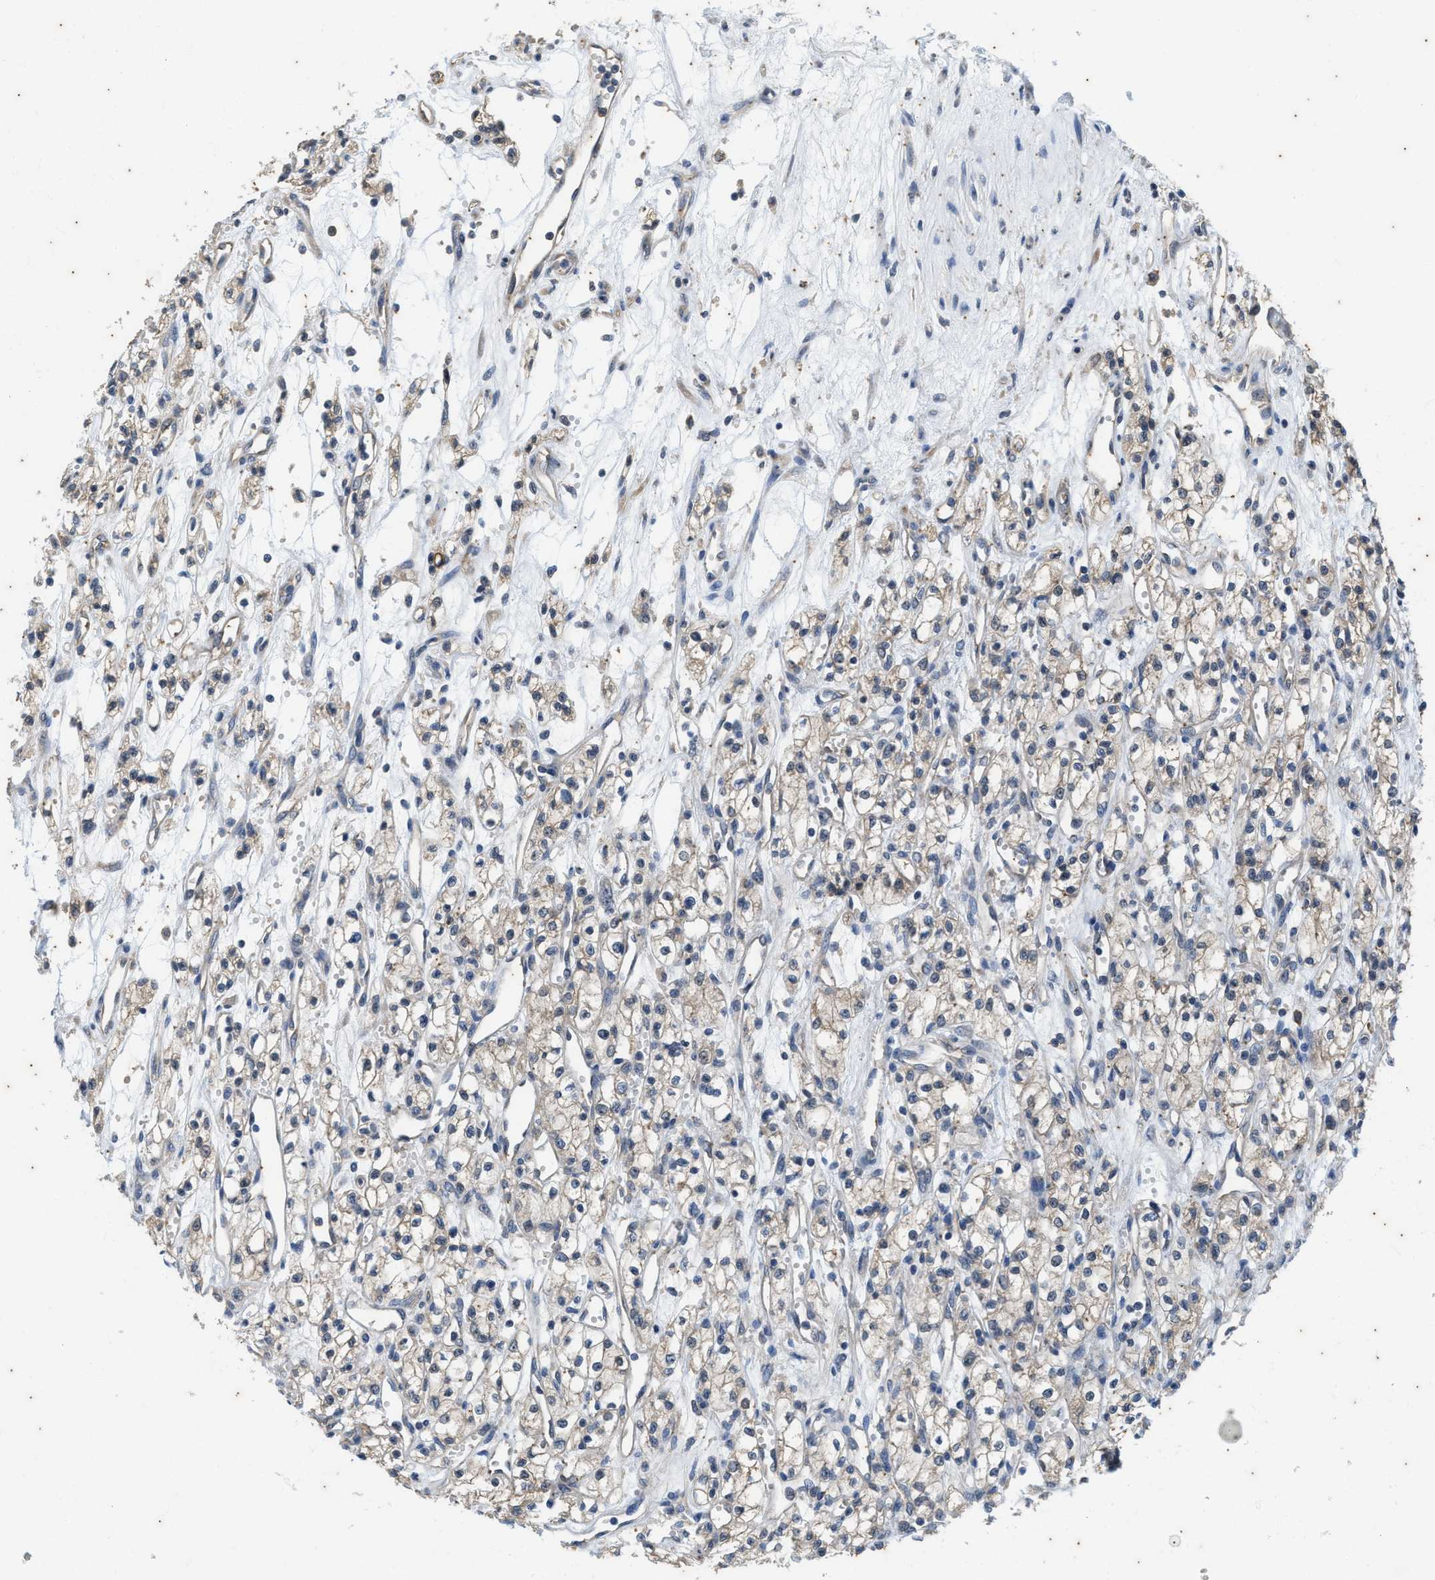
{"staining": {"intensity": "weak", "quantity": "<25%", "location": "cytoplasmic/membranous"}, "tissue": "renal cancer", "cell_type": "Tumor cells", "image_type": "cancer", "snomed": [{"axis": "morphology", "description": "Adenocarcinoma, NOS"}, {"axis": "topography", "description": "Kidney"}], "caption": "Immunohistochemical staining of renal adenocarcinoma exhibits no significant staining in tumor cells.", "gene": "COX19", "patient": {"sex": "male", "age": 59}}